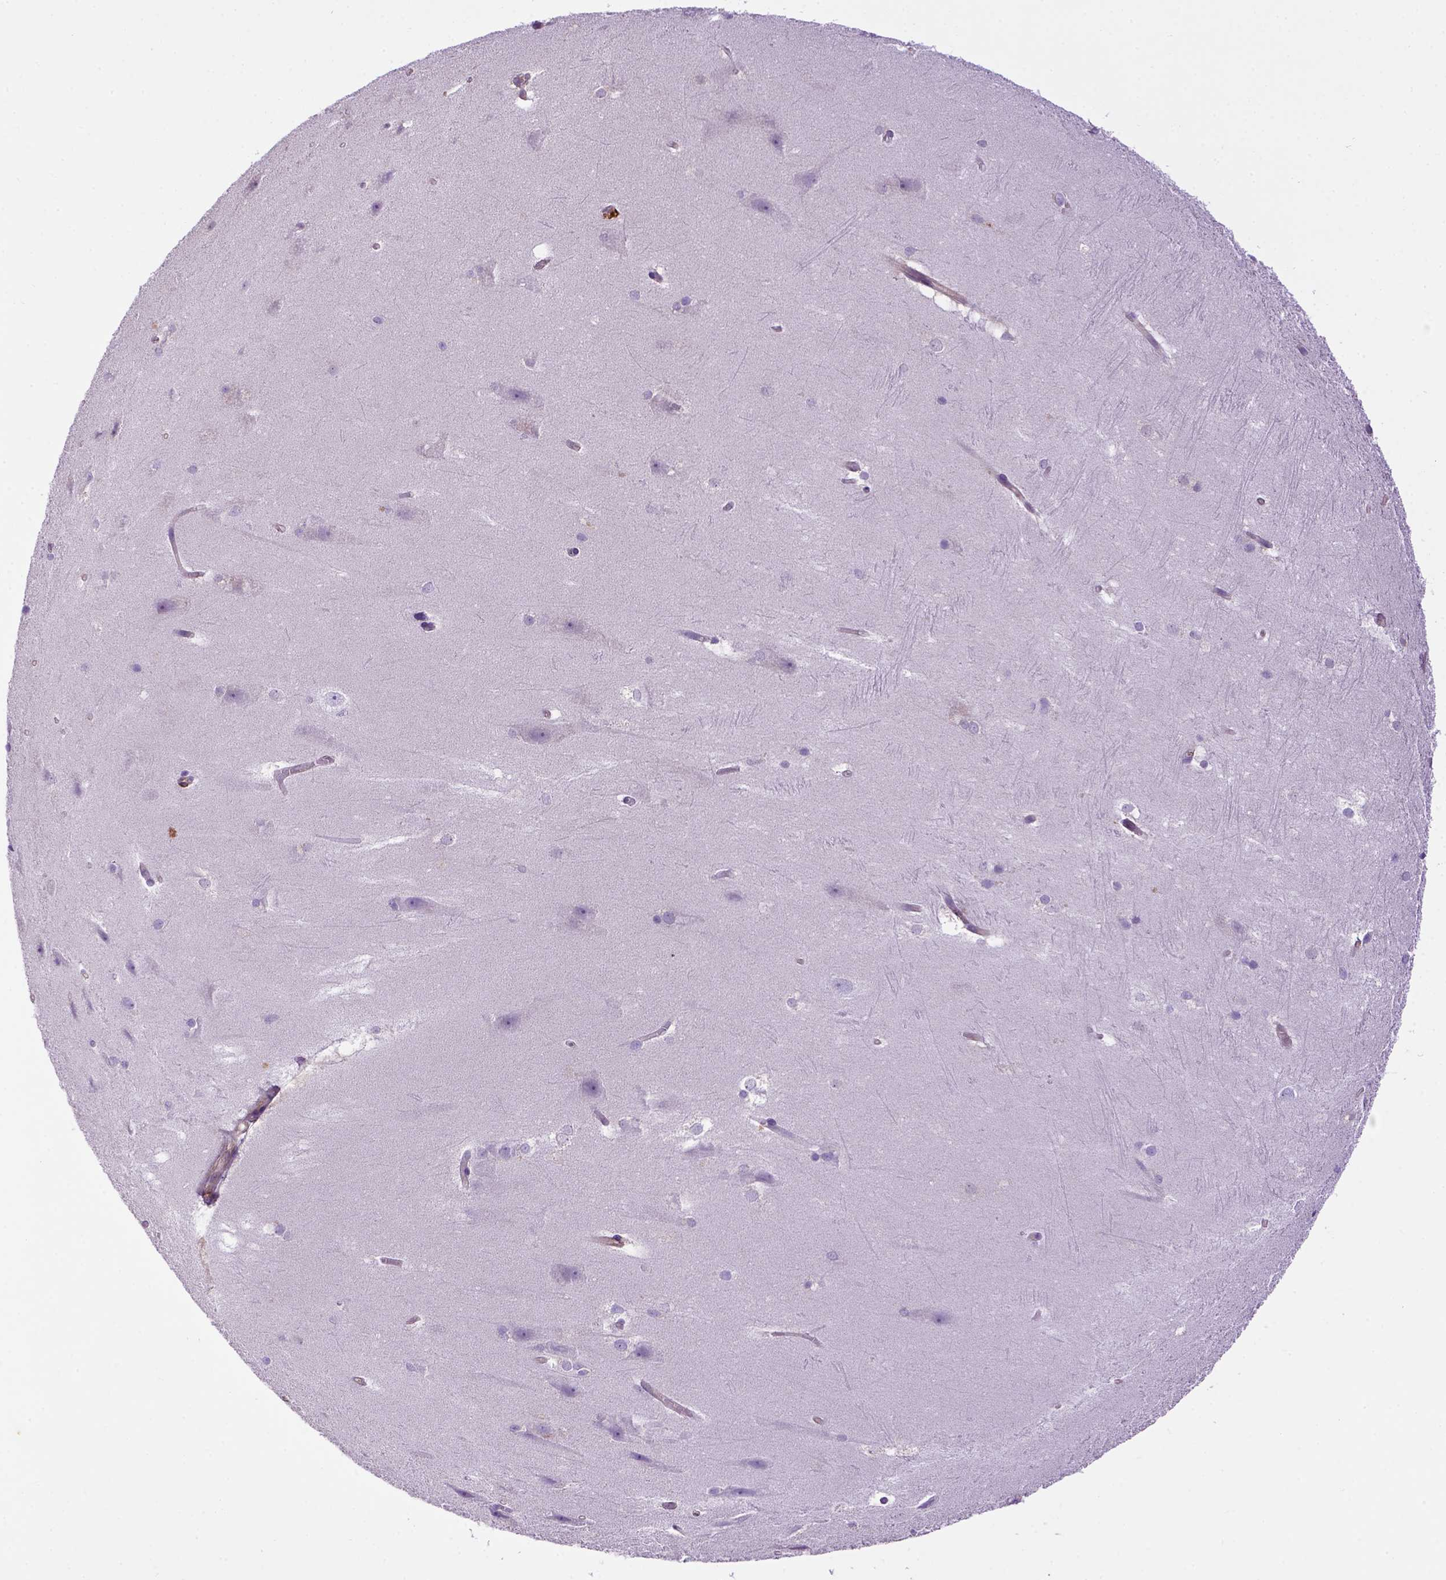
{"staining": {"intensity": "negative", "quantity": "none", "location": "none"}, "tissue": "hippocampus", "cell_type": "Glial cells", "image_type": "normal", "snomed": [{"axis": "morphology", "description": "Normal tissue, NOS"}, {"axis": "topography", "description": "Cerebral cortex"}, {"axis": "topography", "description": "Hippocampus"}], "caption": "Immunohistochemistry (IHC) of normal hippocampus shows no positivity in glial cells.", "gene": "DEPDC1B", "patient": {"sex": "female", "age": 19}}